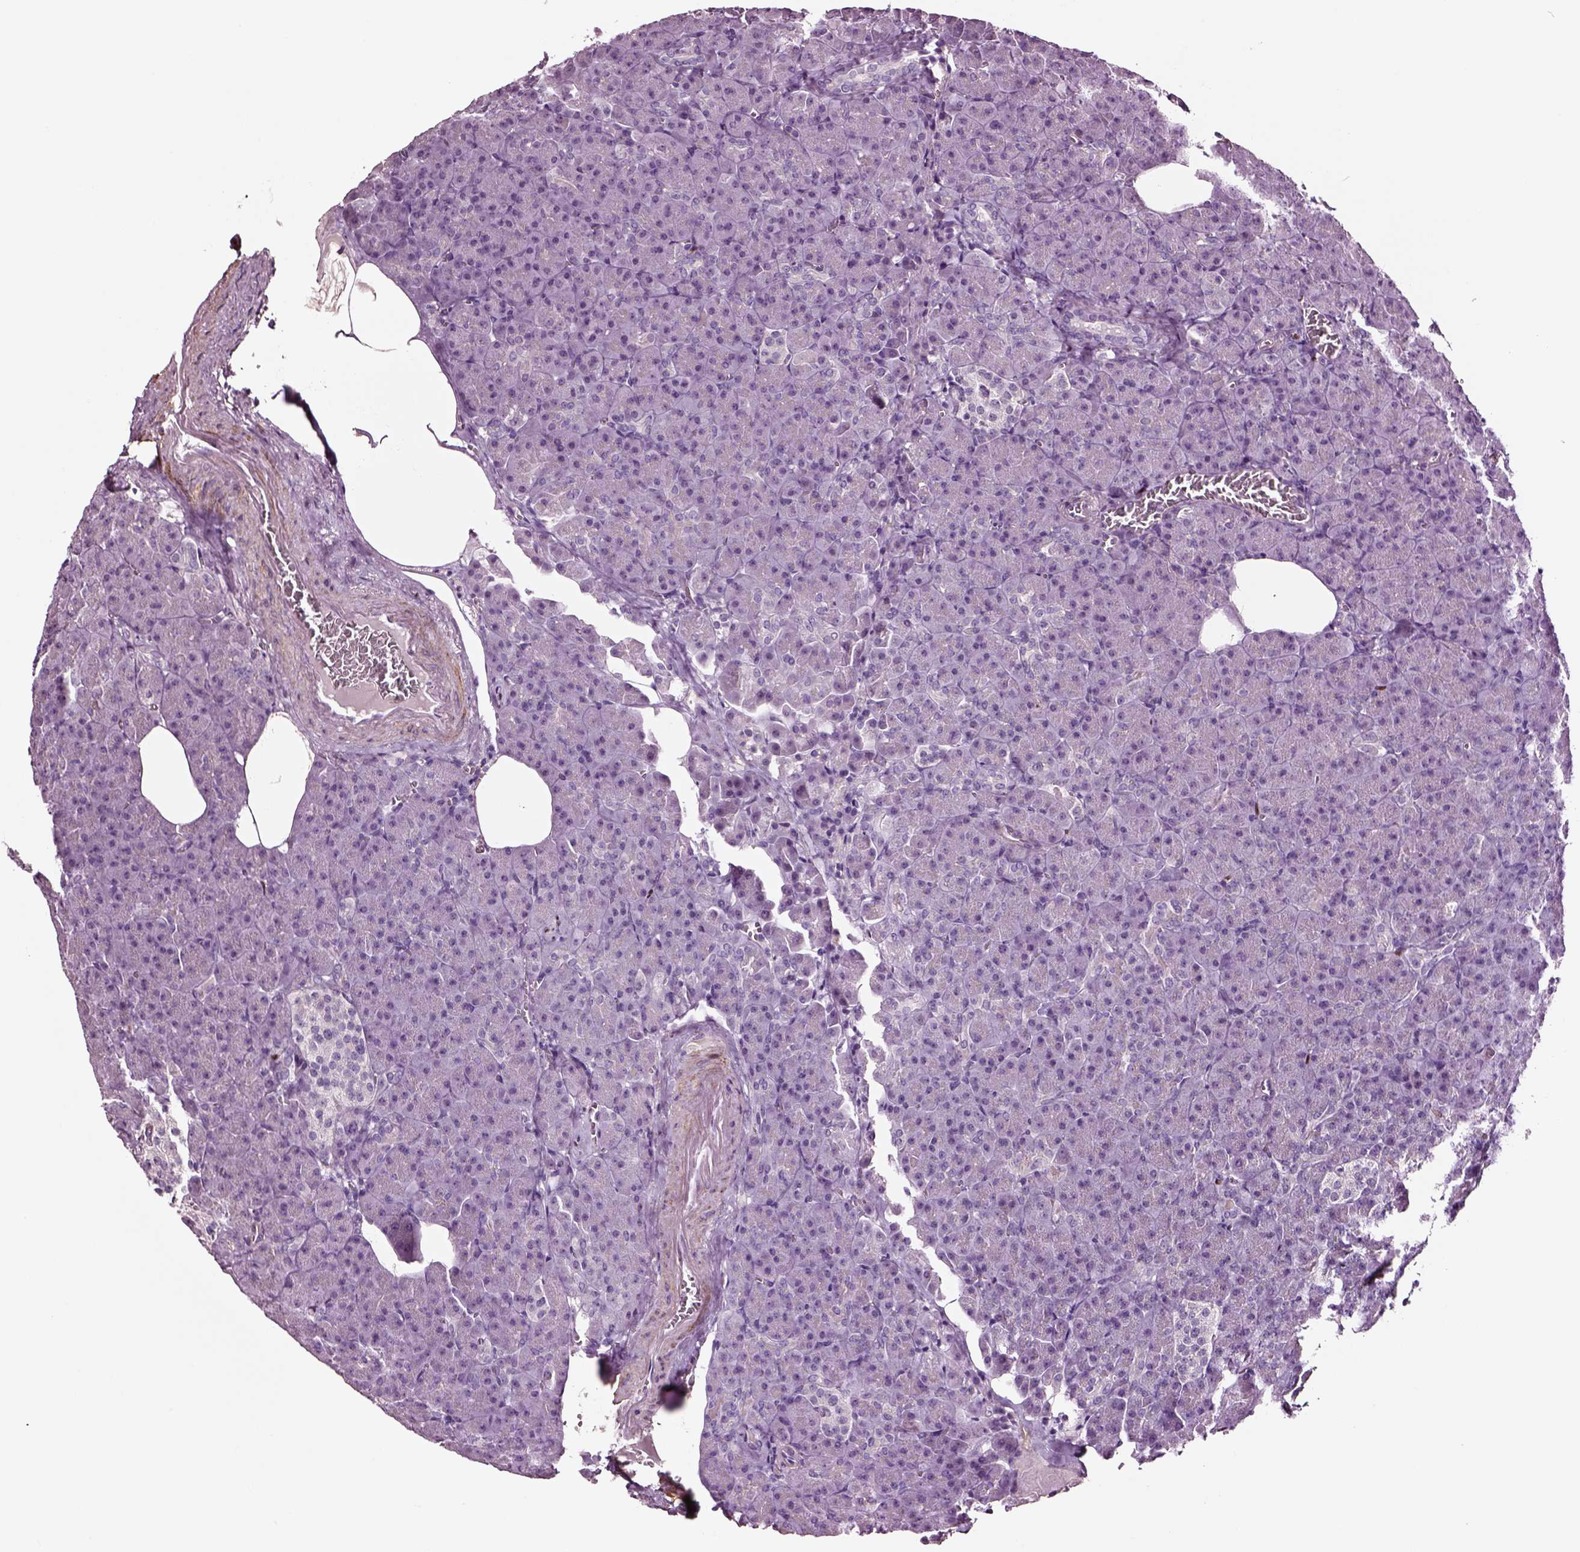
{"staining": {"intensity": "negative", "quantity": "none", "location": "none"}, "tissue": "pancreas", "cell_type": "Exocrine glandular cells", "image_type": "normal", "snomed": [{"axis": "morphology", "description": "Normal tissue, NOS"}, {"axis": "topography", "description": "Pancreas"}], "caption": "Pancreas was stained to show a protein in brown. There is no significant staining in exocrine glandular cells. Nuclei are stained in blue.", "gene": "SOX10", "patient": {"sex": "female", "age": 74}}